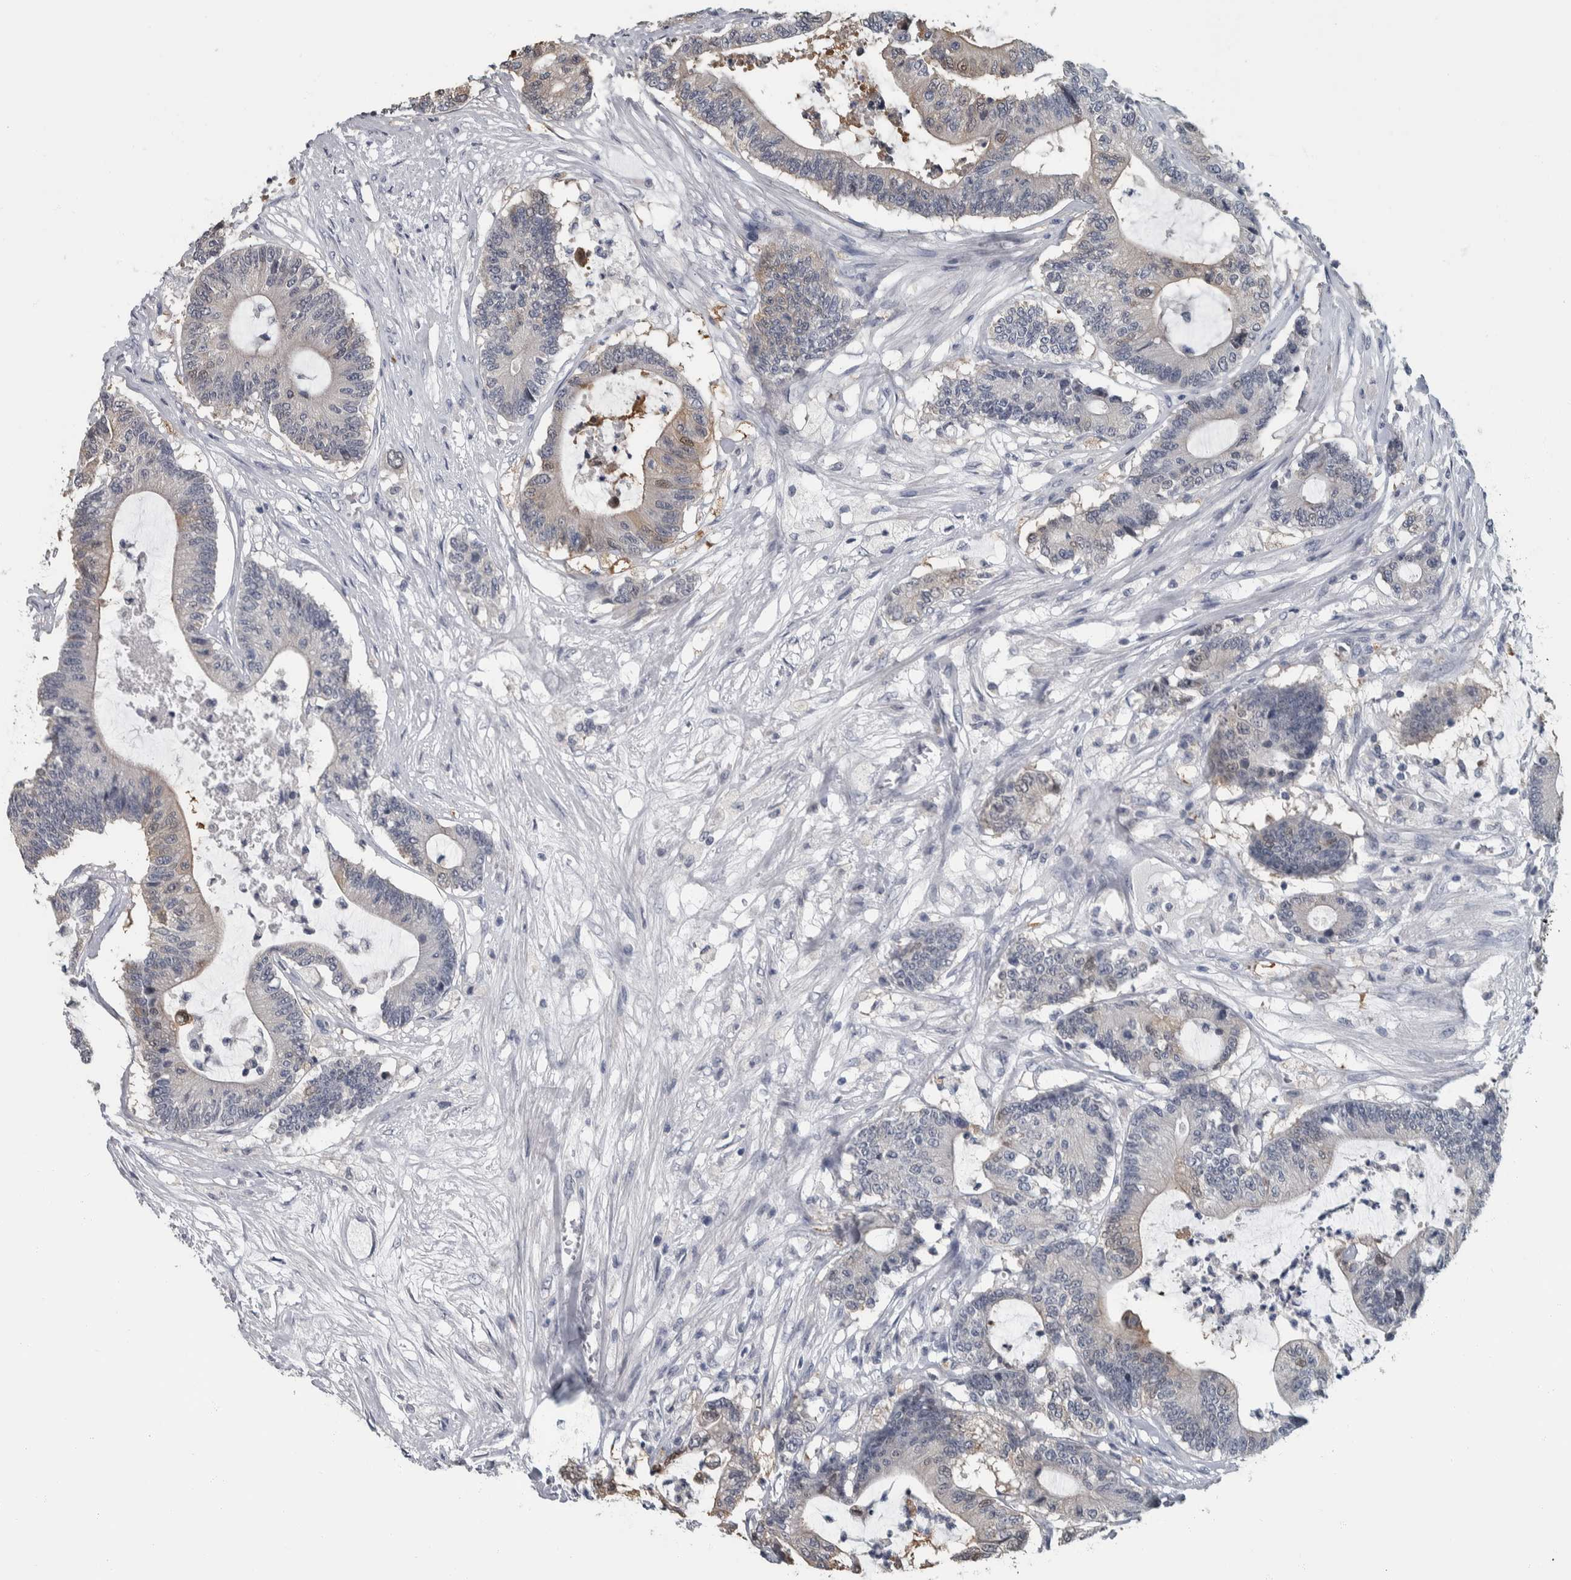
{"staining": {"intensity": "weak", "quantity": "<25%", "location": "cytoplasmic/membranous,nuclear"}, "tissue": "colorectal cancer", "cell_type": "Tumor cells", "image_type": "cancer", "snomed": [{"axis": "morphology", "description": "Adenocarcinoma, NOS"}, {"axis": "topography", "description": "Colon"}], "caption": "The image shows no staining of tumor cells in colorectal cancer.", "gene": "CAVIN4", "patient": {"sex": "female", "age": 84}}